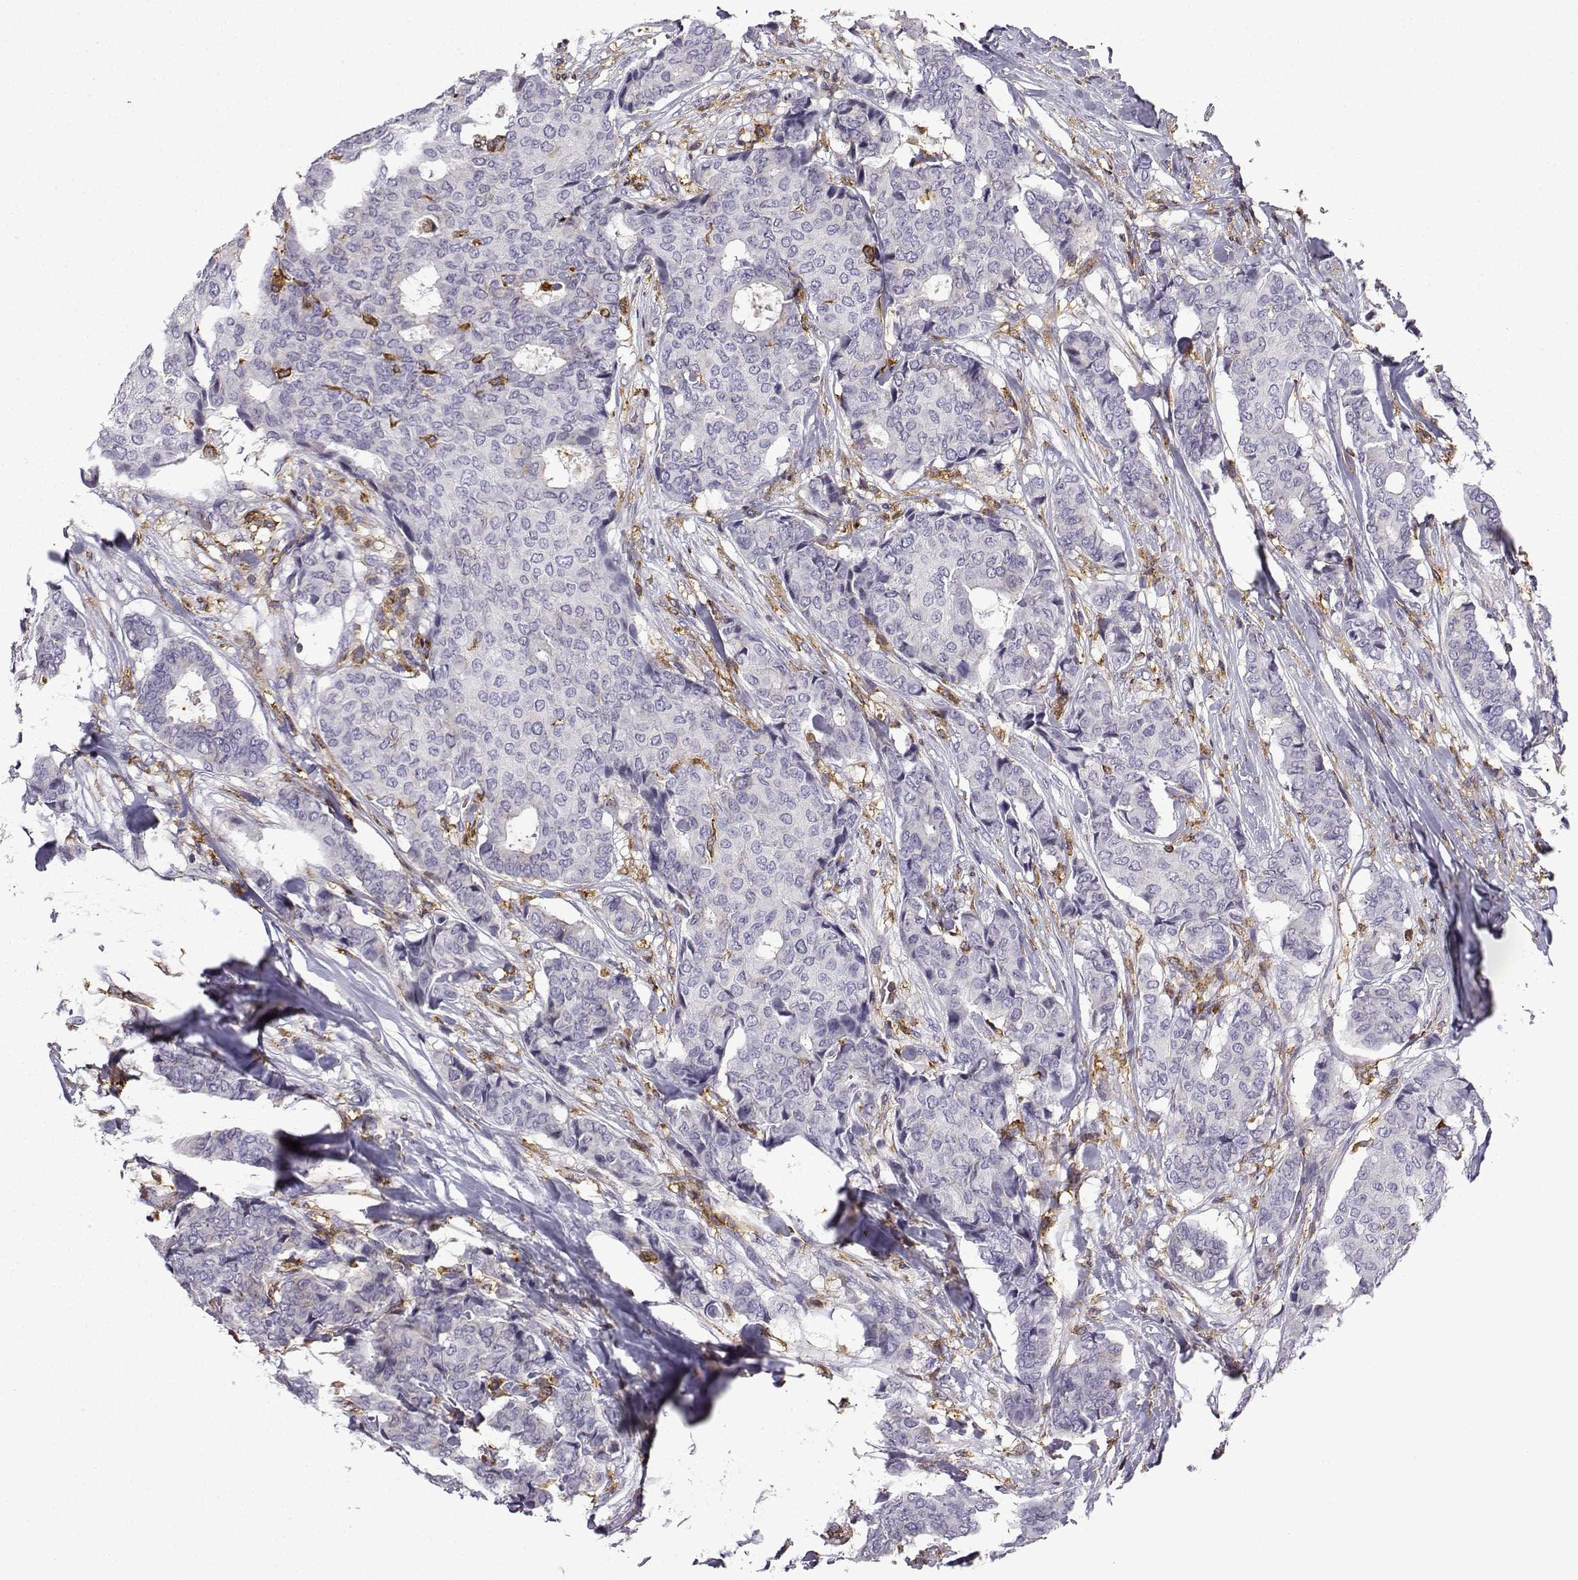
{"staining": {"intensity": "negative", "quantity": "none", "location": "none"}, "tissue": "breast cancer", "cell_type": "Tumor cells", "image_type": "cancer", "snomed": [{"axis": "morphology", "description": "Duct carcinoma"}, {"axis": "topography", "description": "Breast"}], "caption": "IHC micrograph of human breast intraductal carcinoma stained for a protein (brown), which shows no expression in tumor cells.", "gene": "DOCK10", "patient": {"sex": "female", "age": 75}}